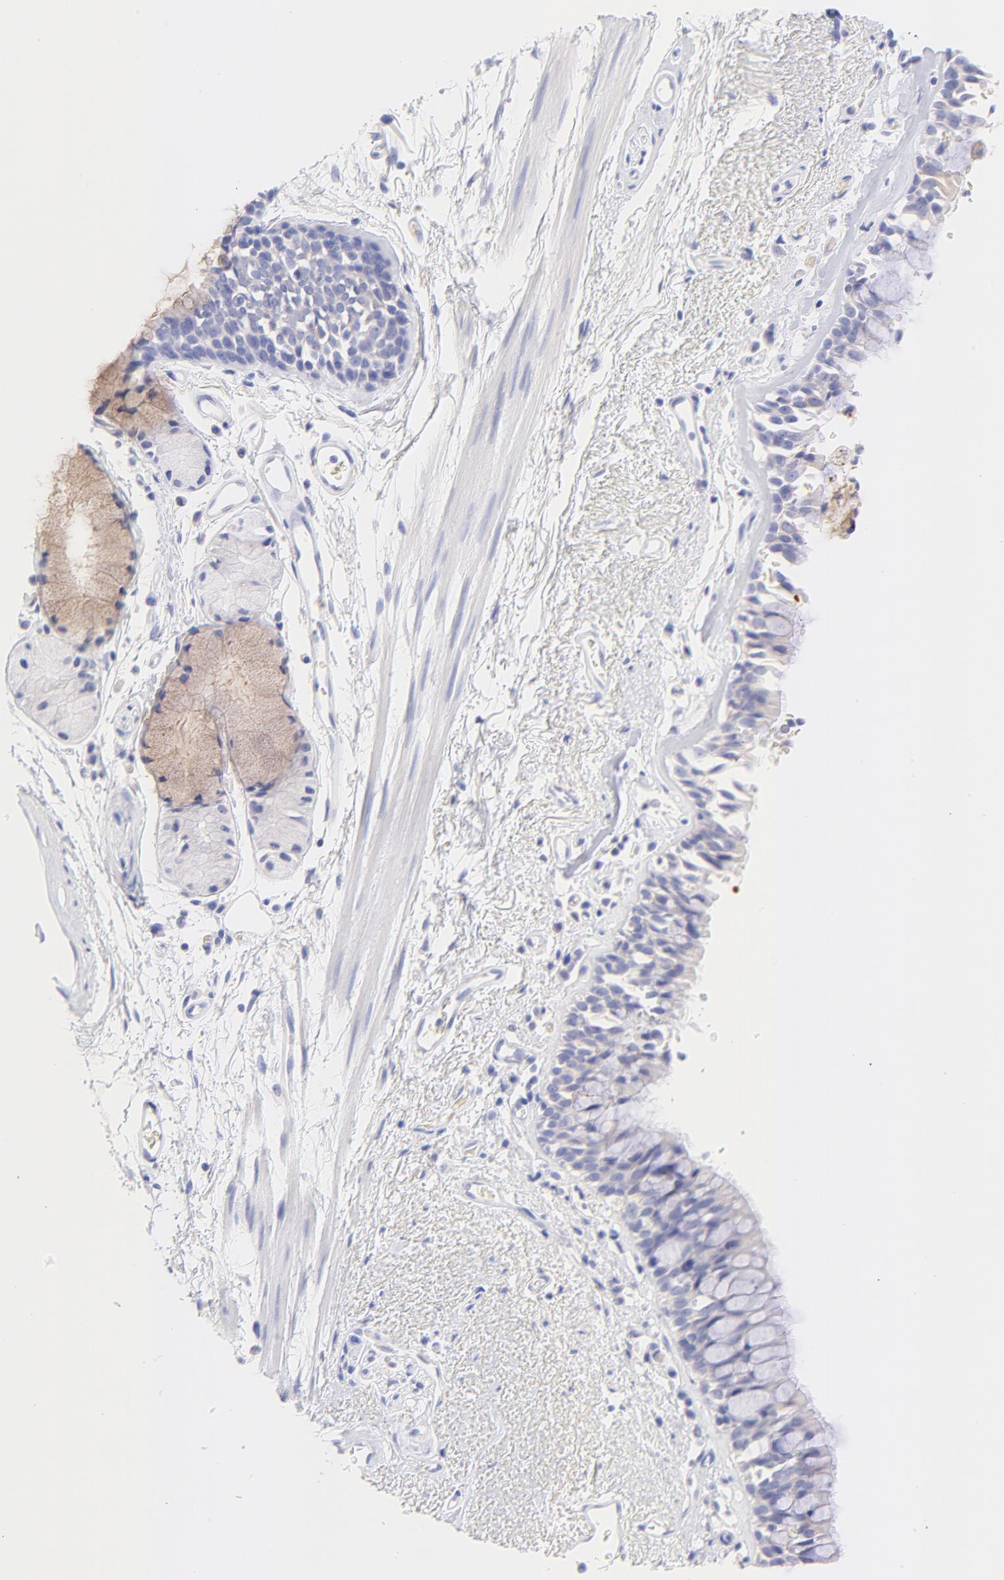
{"staining": {"intensity": "weak", "quantity": "<25%", "location": "cytoplasmic/membranous"}, "tissue": "bronchus", "cell_type": "Respiratory epithelial cells", "image_type": "normal", "snomed": [{"axis": "morphology", "description": "Normal tissue, NOS"}, {"axis": "morphology", "description": "Adenocarcinoma, NOS"}, {"axis": "topography", "description": "Bronchus"}, {"axis": "topography", "description": "Lung"}], "caption": "Immunohistochemical staining of unremarkable human bronchus displays no significant positivity in respiratory epithelial cells. (Immunohistochemistry (ihc), brightfield microscopy, high magnification).", "gene": "FRMPD3", "patient": {"sex": "male", "age": 71}}